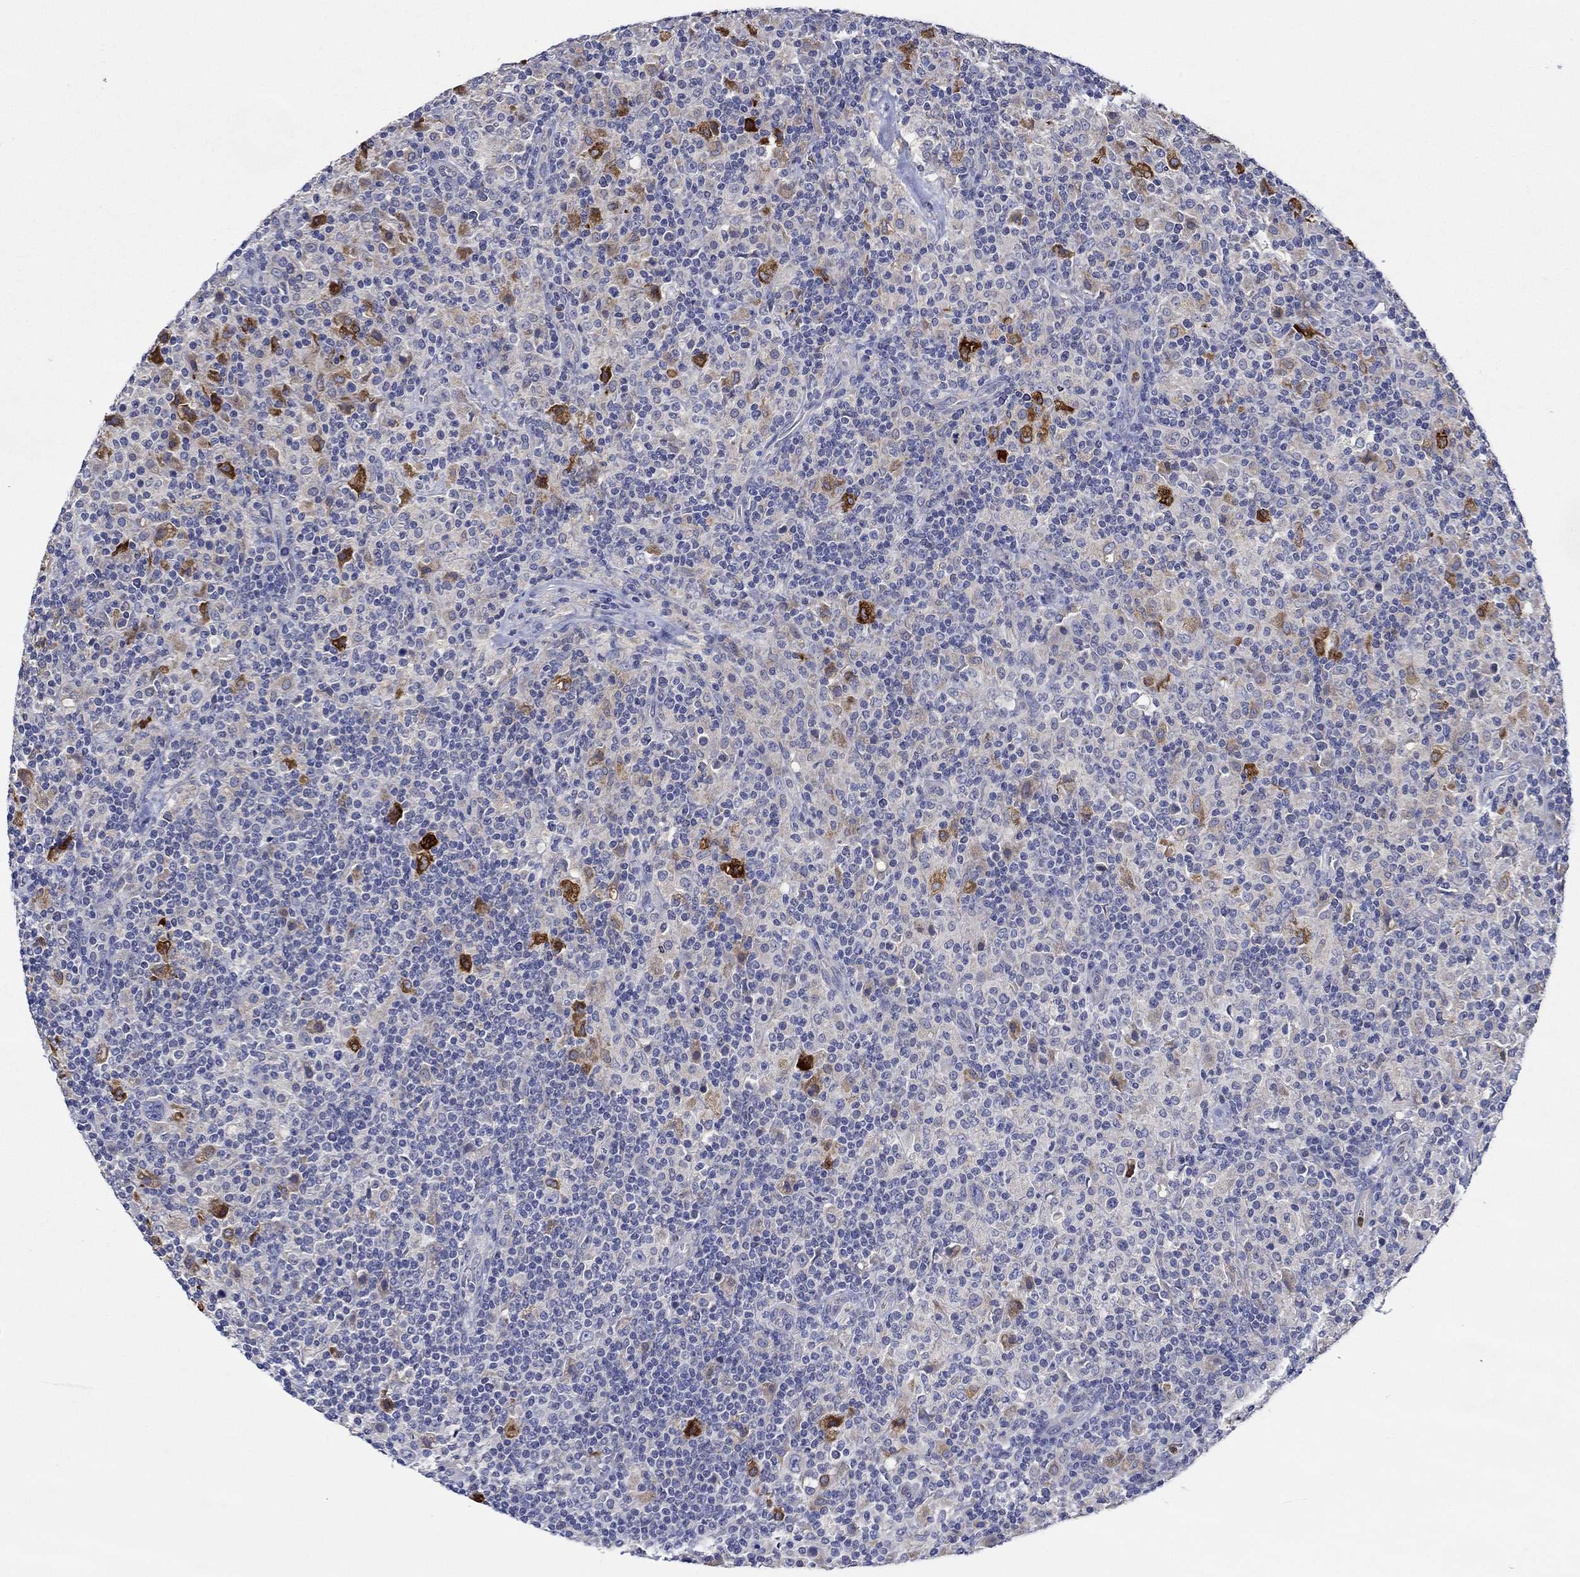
{"staining": {"intensity": "negative", "quantity": "none", "location": "none"}, "tissue": "lymphoma", "cell_type": "Tumor cells", "image_type": "cancer", "snomed": [{"axis": "morphology", "description": "Hodgkin's disease, NOS"}, {"axis": "topography", "description": "Lymph node"}], "caption": "Immunohistochemistry histopathology image of neoplastic tissue: human Hodgkin's disease stained with DAB displays no significant protein expression in tumor cells.", "gene": "CHIT1", "patient": {"sex": "male", "age": 70}}